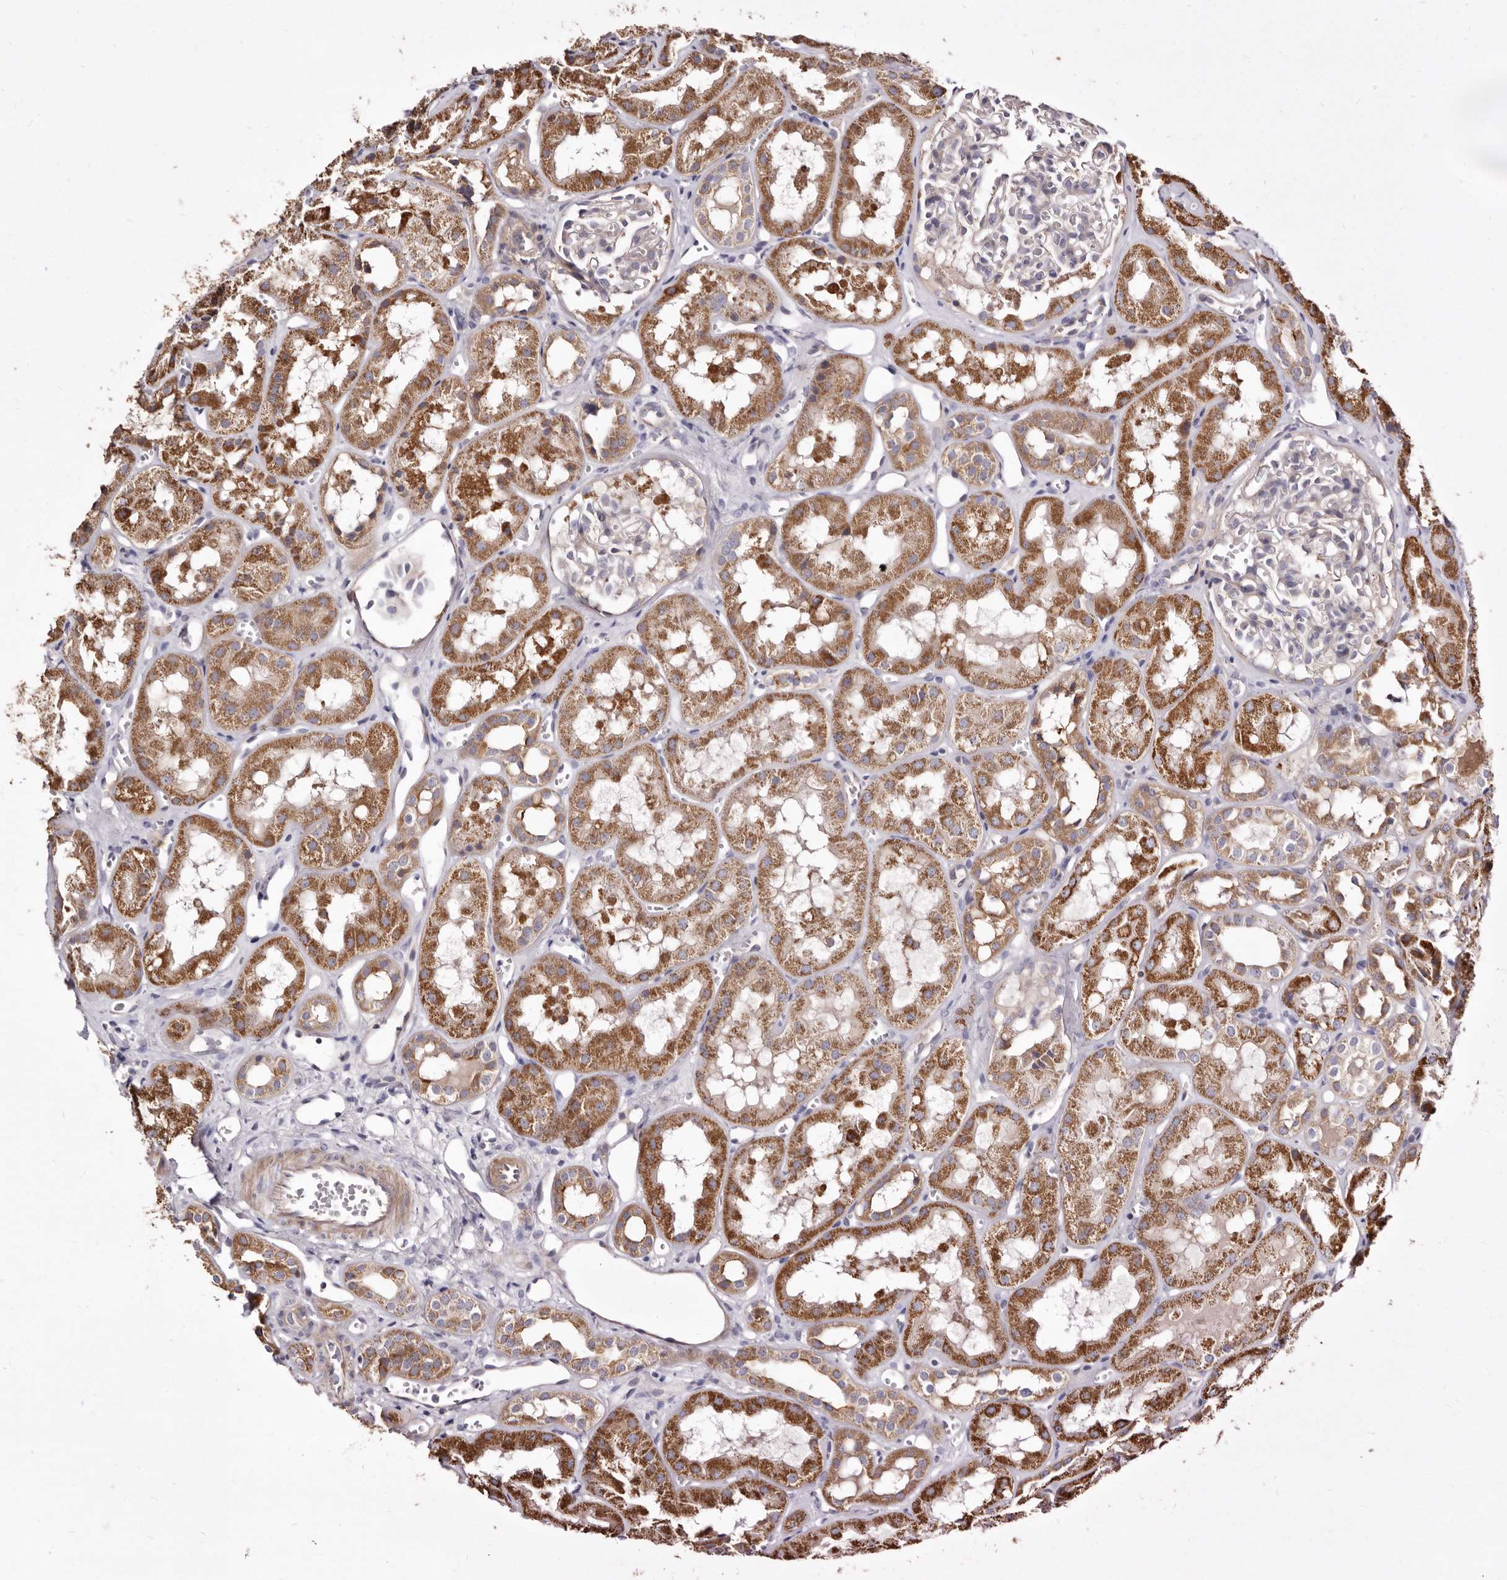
{"staining": {"intensity": "negative", "quantity": "none", "location": "none"}, "tissue": "kidney", "cell_type": "Cells in glomeruli", "image_type": "normal", "snomed": [{"axis": "morphology", "description": "Normal tissue, NOS"}, {"axis": "topography", "description": "Kidney"}], "caption": "Image shows no protein expression in cells in glomeruli of normal kidney. (Stains: DAB (3,3'-diaminobenzidine) IHC with hematoxylin counter stain, Microscopy: brightfield microscopy at high magnification).", "gene": "BAIAP2L1", "patient": {"sex": "male", "age": 16}}